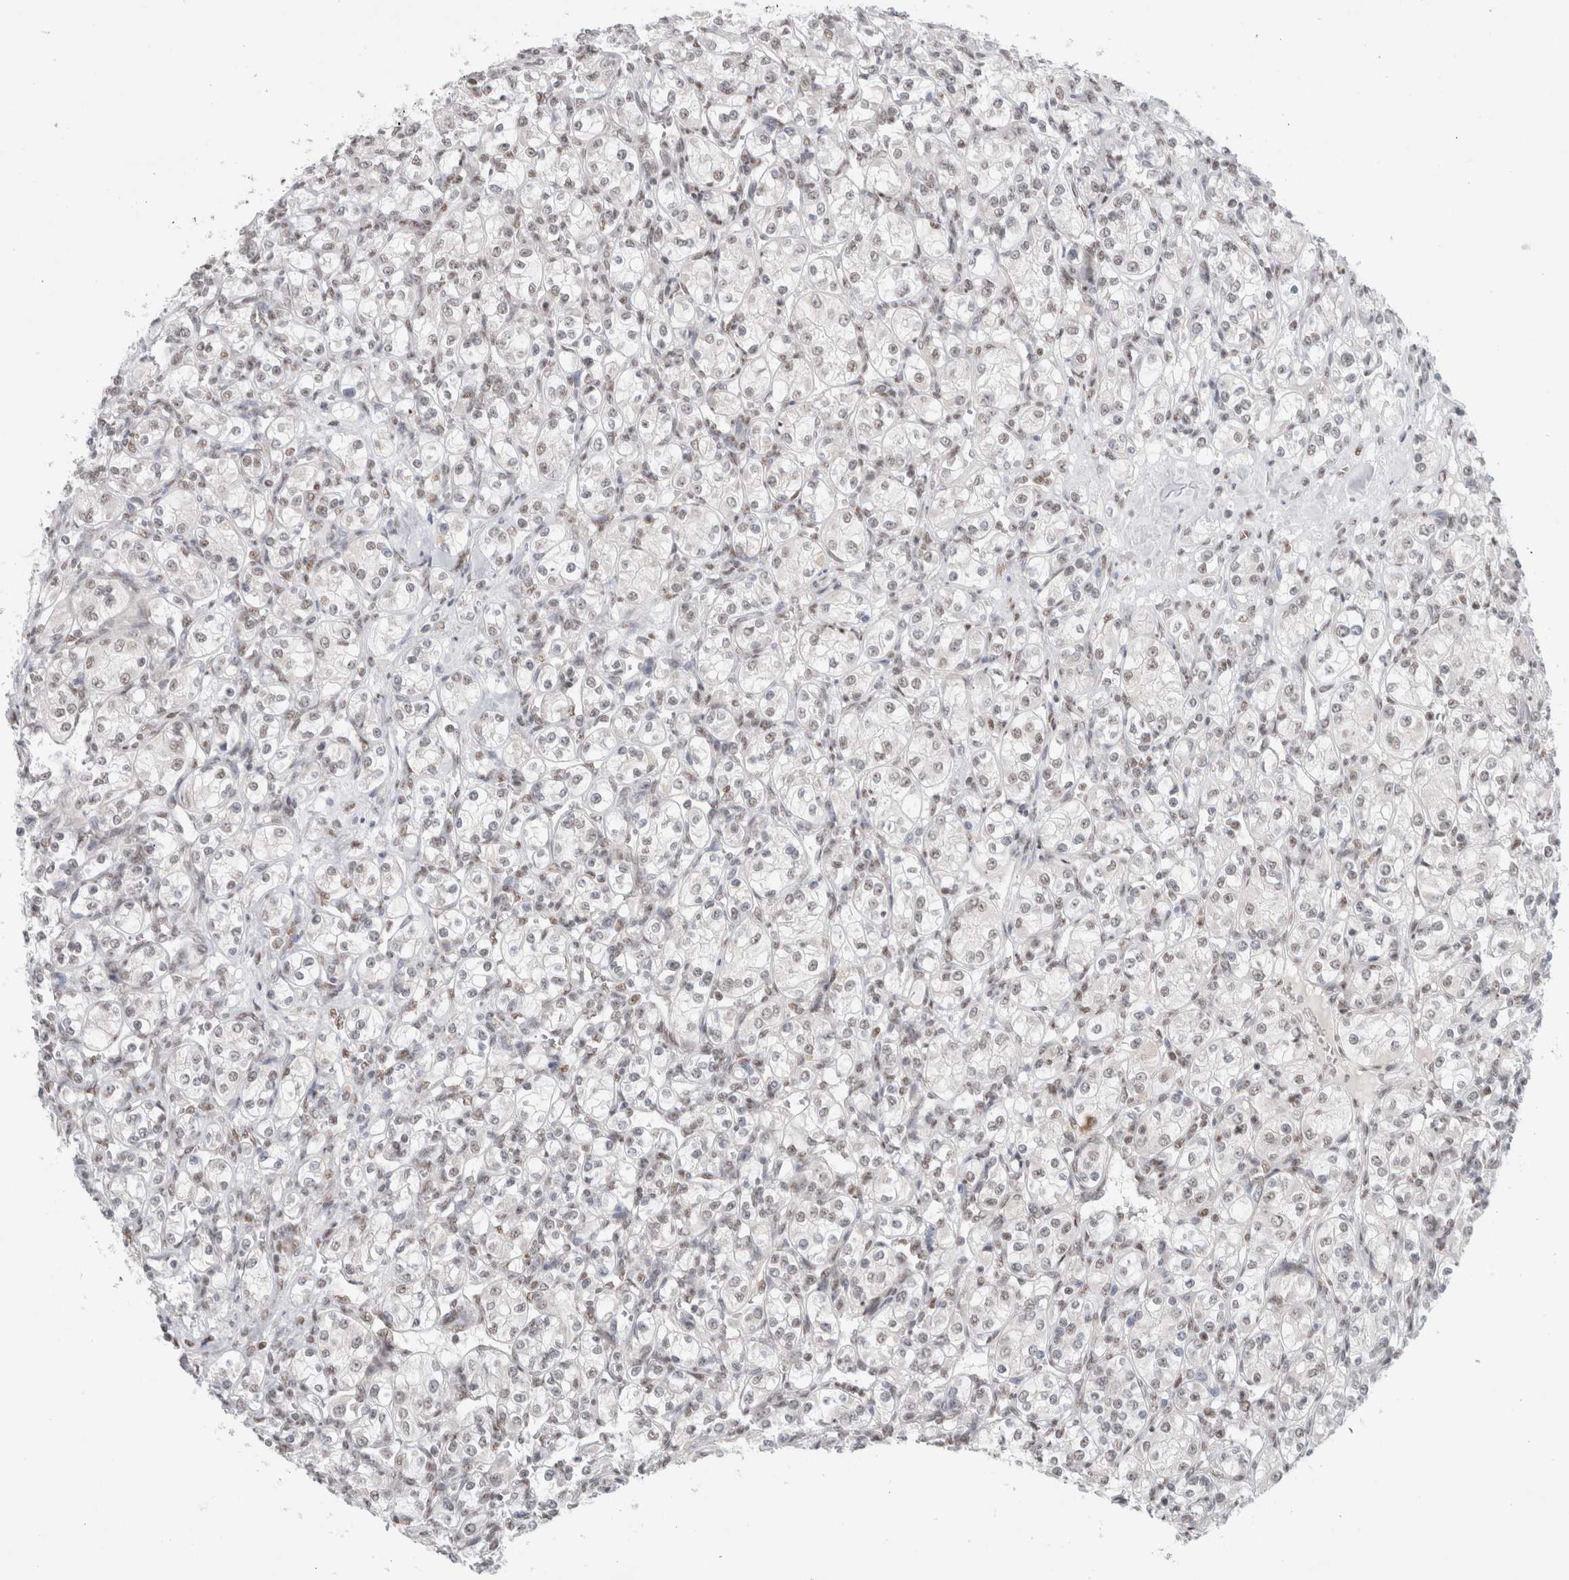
{"staining": {"intensity": "weak", "quantity": "<25%", "location": "nuclear"}, "tissue": "renal cancer", "cell_type": "Tumor cells", "image_type": "cancer", "snomed": [{"axis": "morphology", "description": "Adenocarcinoma, NOS"}, {"axis": "topography", "description": "Kidney"}], "caption": "This photomicrograph is of renal adenocarcinoma stained with immunohistochemistry (IHC) to label a protein in brown with the nuclei are counter-stained blue. There is no staining in tumor cells.", "gene": "TRMT12", "patient": {"sex": "male", "age": 77}}